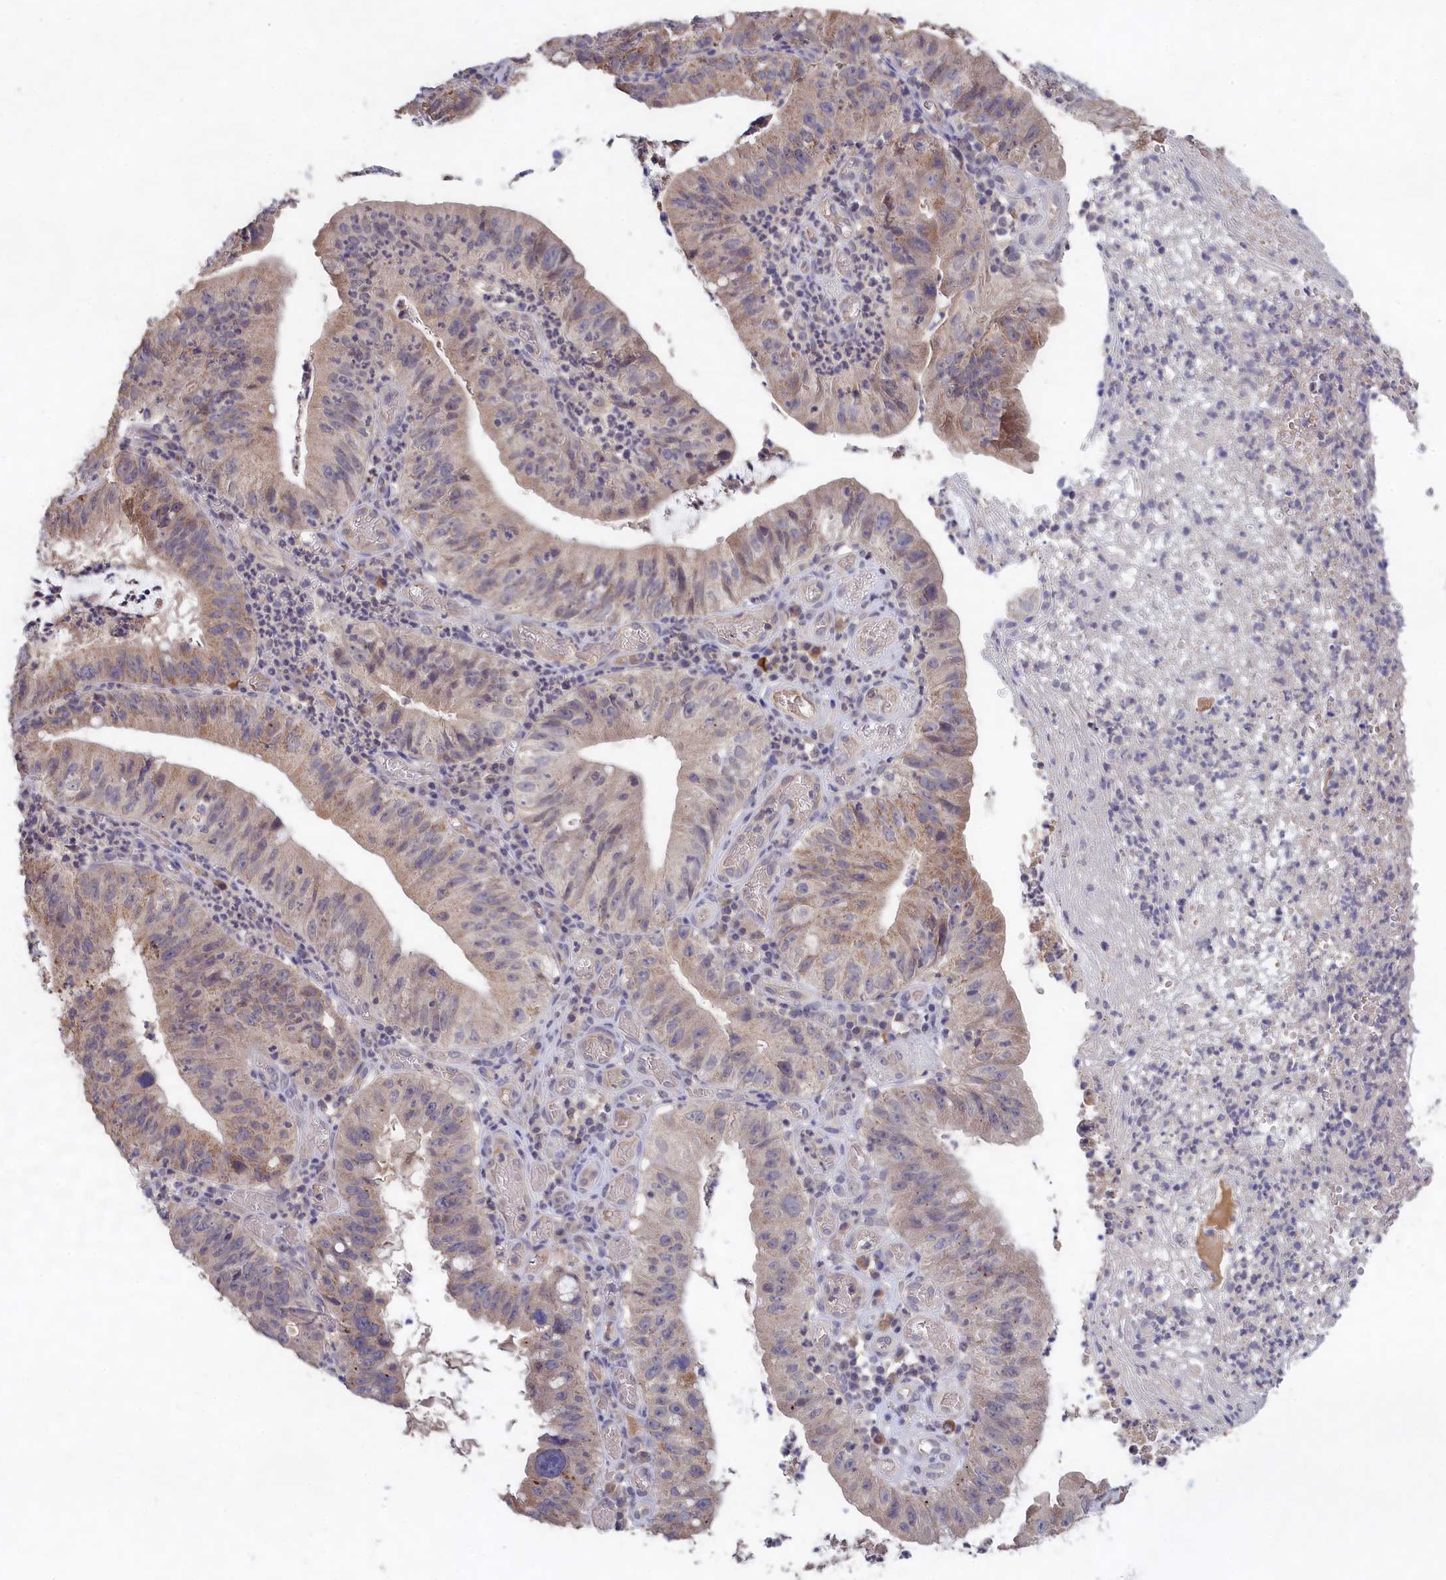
{"staining": {"intensity": "weak", "quantity": "<25%", "location": "cytoplasmic/membranous"}, "tissue": "stomach cancer", "cell_type": "Tumor cells", "image_type": "cancer", "snomed": [{"axis": "morphology", "description": "Adenocarcinoma, NOS"}, {"axis": "topography", "description": "Stomach"}], "caption": "High power microscopy micrograph of an immunohistochemistry (IHC) micrograph of stomach cancer (adenocarcinoma), revealing no significant expression in tumor cells. The staining is performed using DAB (3,3'-diaminobenzidine) brown chromogen with nuclei counter-stained in using hematoxylin.", "gene": "CELF5", "patient": {"sex": "male", "age": 59}}